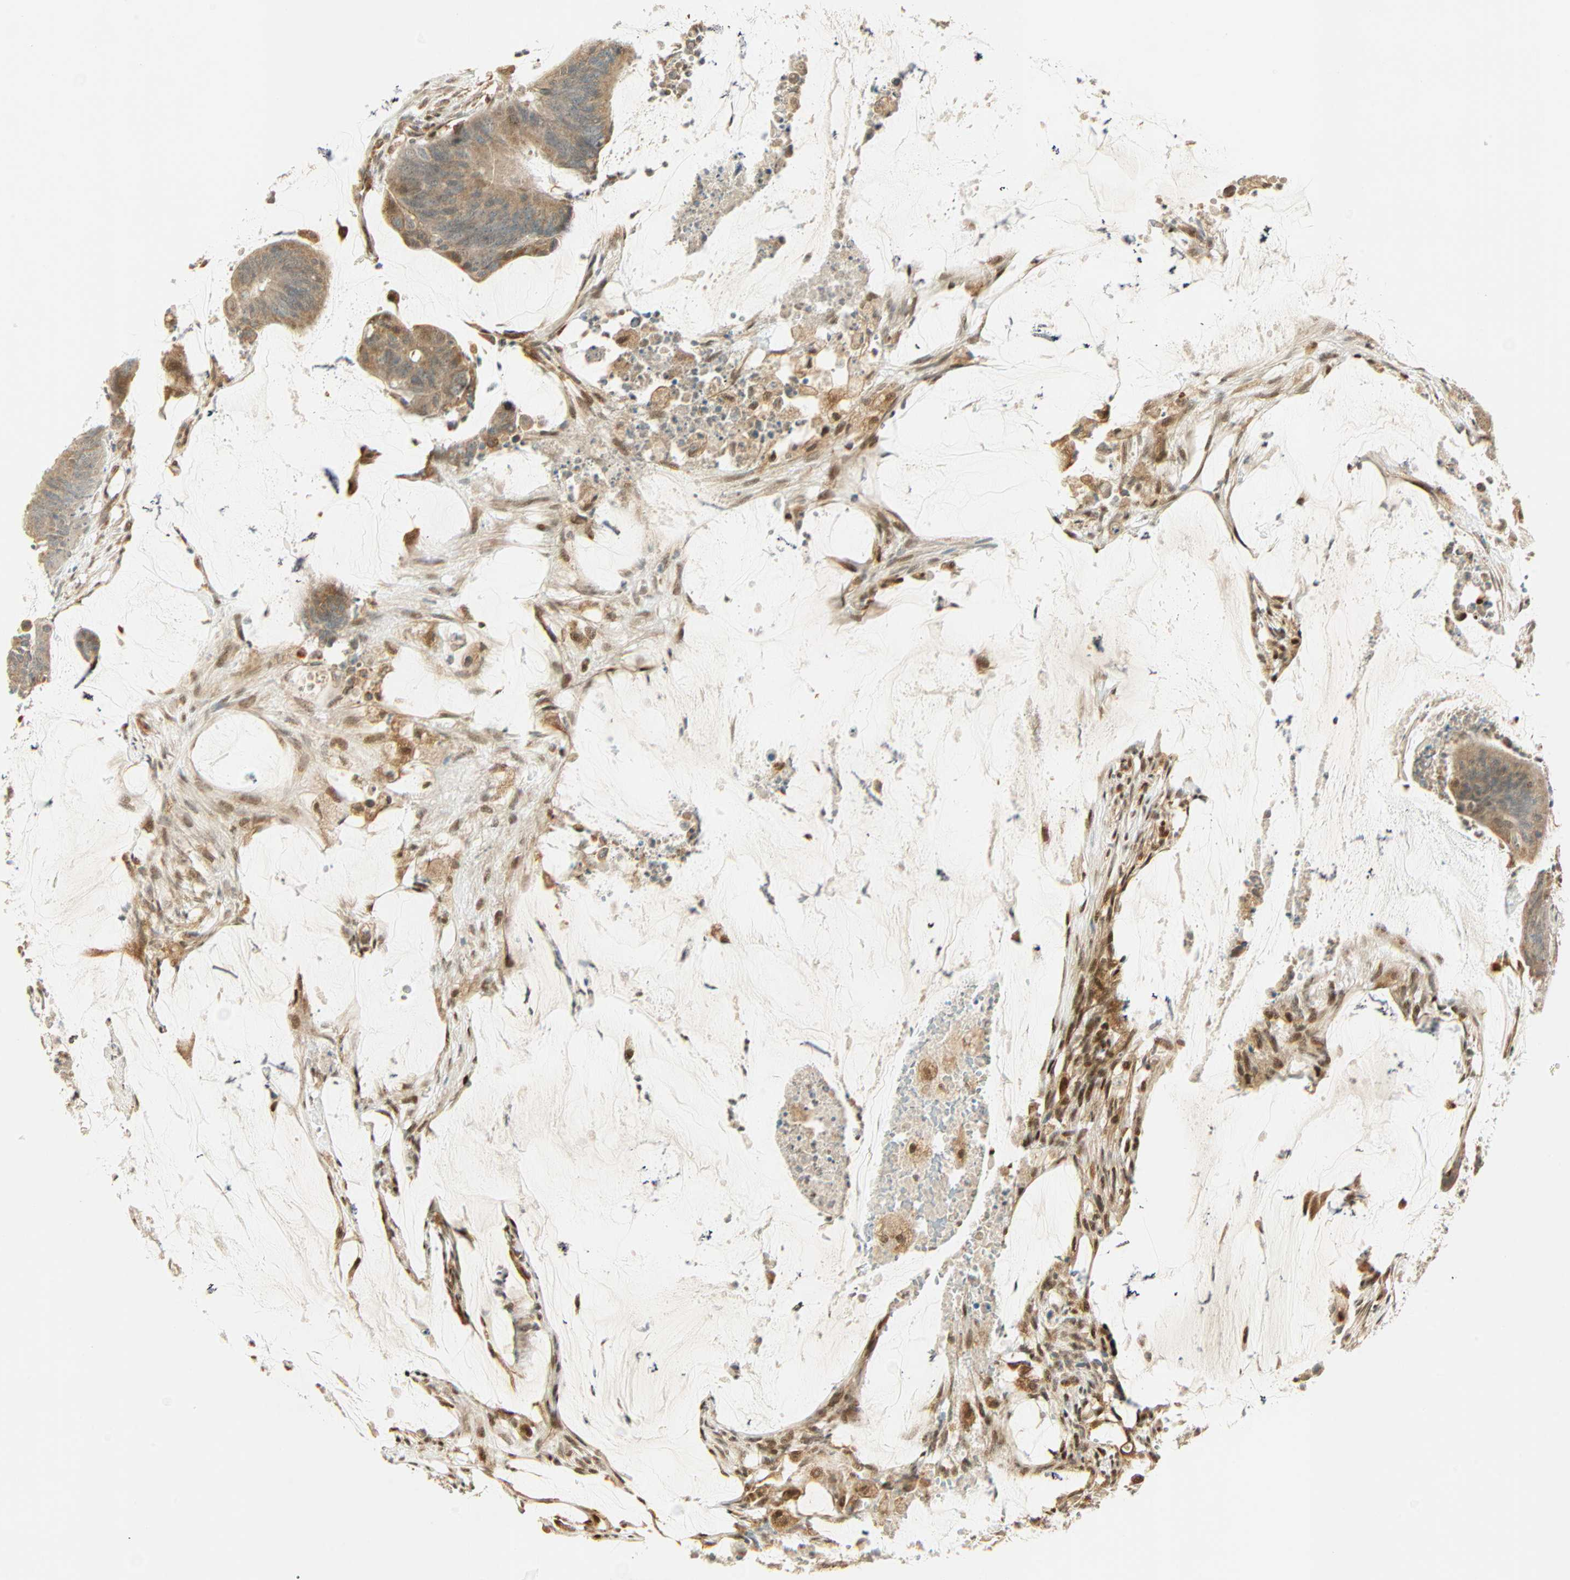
{"staining": {"intensity": "moderate", "quantity": ">75%", "location": "cytoplasmic/membranous"}, "tissue": "colorectal cancer", "cell_type": "Tumor cells", "image_type": "cancer", "snomed": [{"axis": "morphology", "description": "Adenocarcinoma, NOS"}, {"axis": "topography", "description": "Rectum"}], "caption": "Immunohistochemistry image of neoplastic tissue: human colorectal cancer (adenocarcinoma) stained using immunohistochemistry (IHC) reveals medium levels of moderate protein expression localized specifically in the cytoplasmic/membranous of tumor cells, appearing as a cytoplasmic/membranous brown color.", "gene": "PNPLA6", "patient": {"sex": "female", "age": 66}}